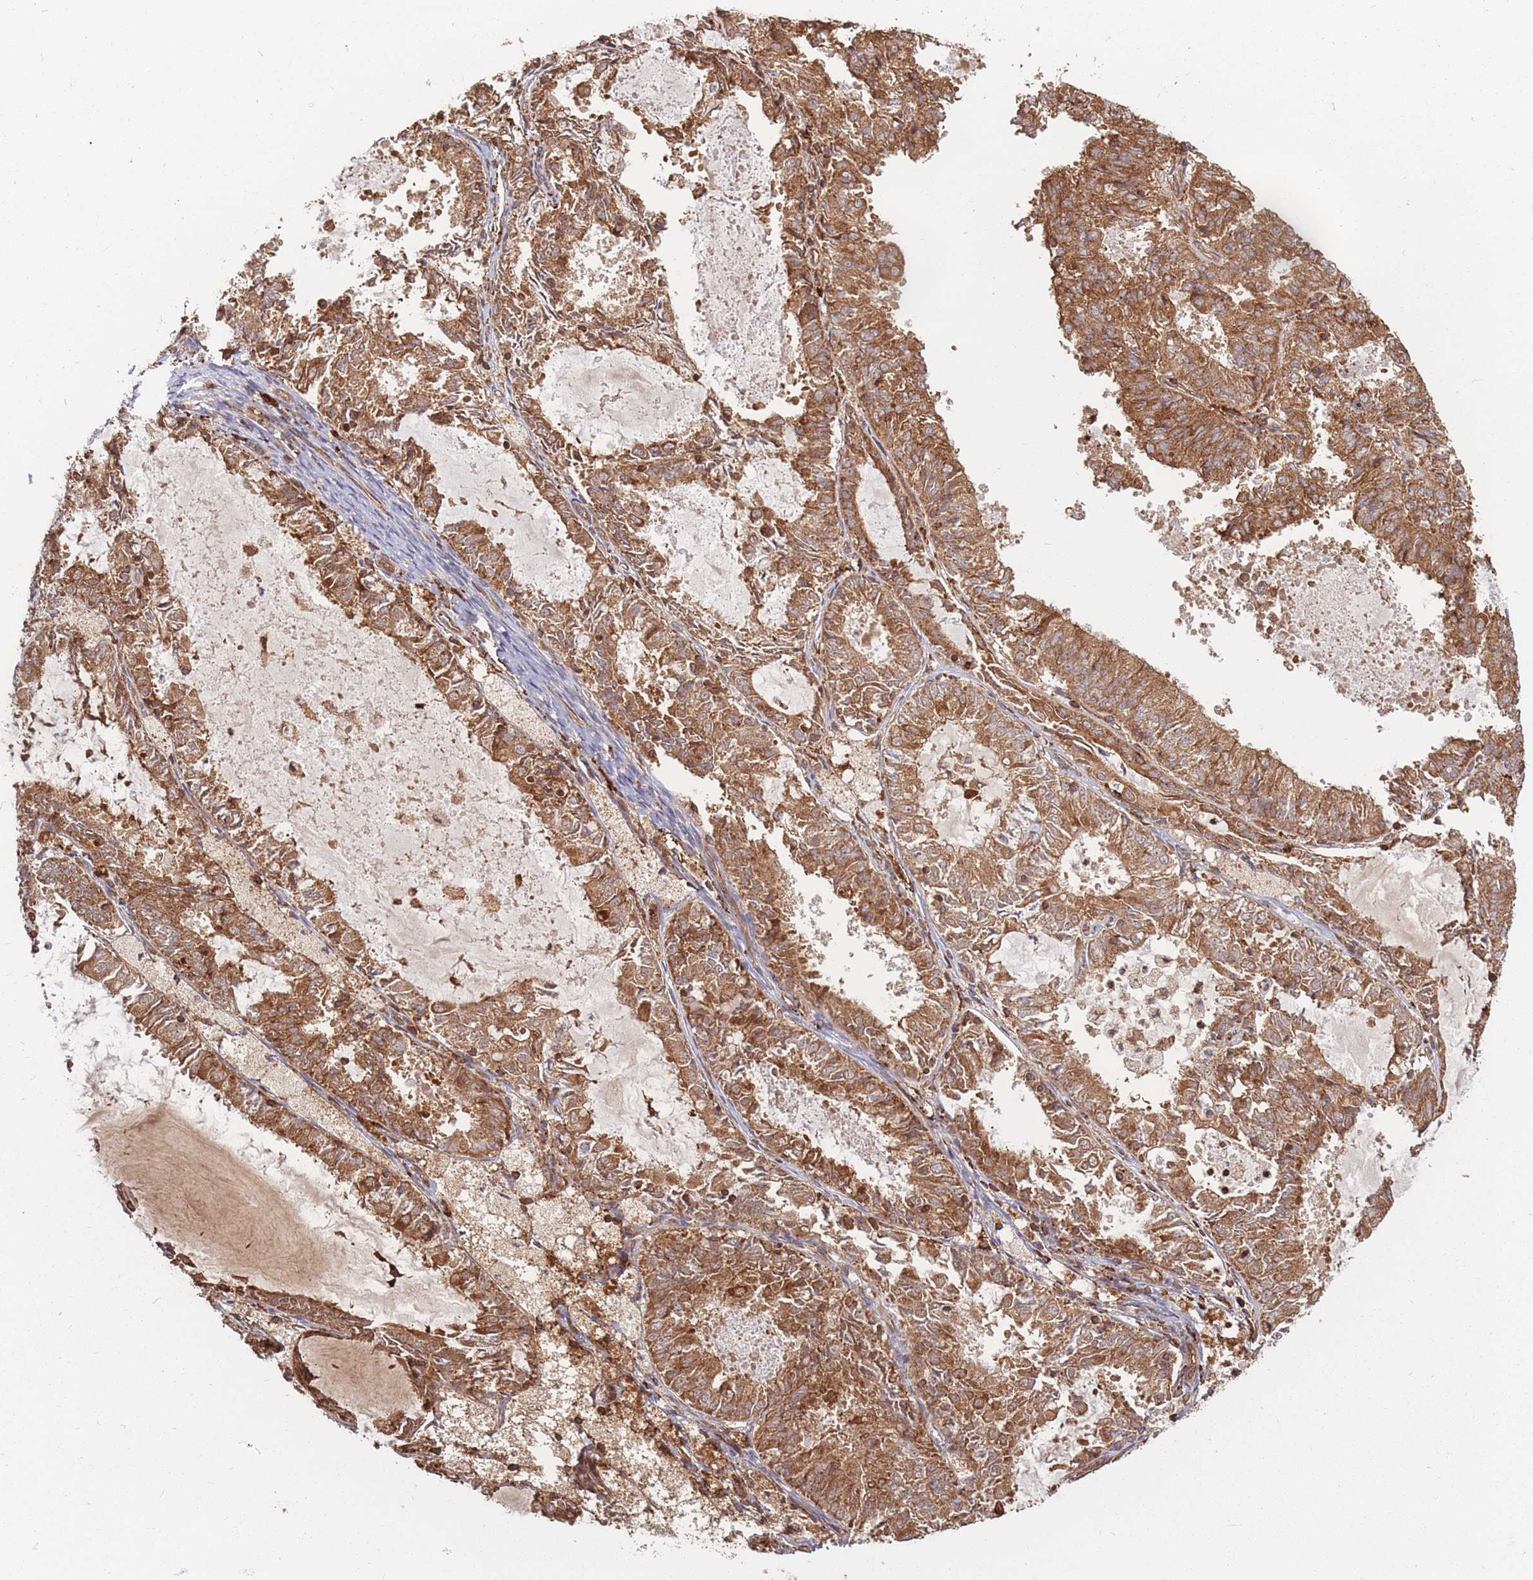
{"staining": {"intensity": "moderate", "quantity": ">75%", "location": "cytoplasmic/membranous"}, "tissue": "endometrial cancer", "cell_type": "Tumor cells", "image_type": "cancer", "snomed": [{"axis": "morphology", "description": "Adenocarcinoma, NOS"}, {"axis": "topography", "description": "Endometrium"}], "caption": "Endometrial cancer (adenocarcinoma) tissue demonstrates moderate cytoplasmic/membranous staining in about >75% of tumor cells", "gene": "RASSF2", "patient": {"sex": "female", "age": 57}}